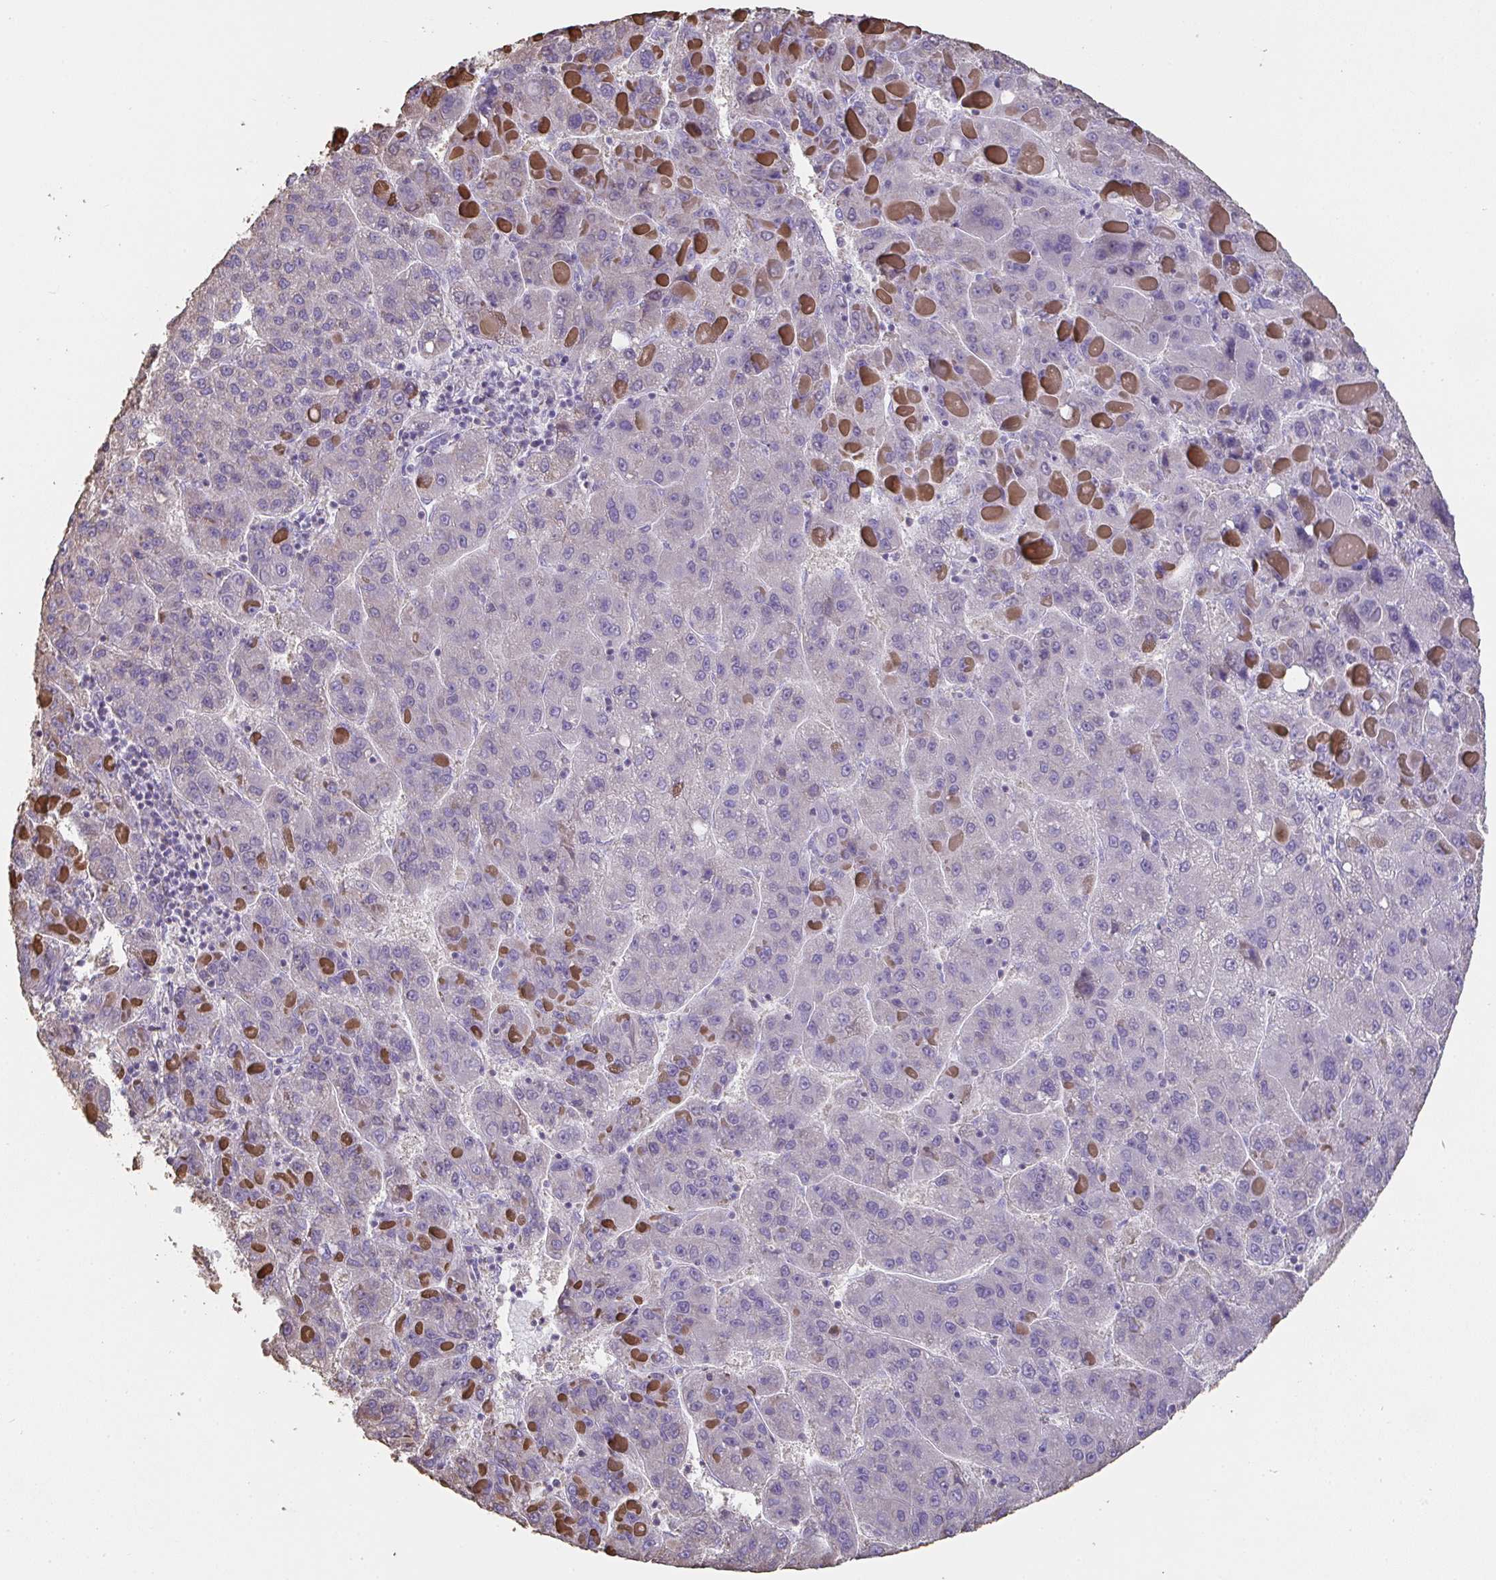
{"staining": {"intensity": "negative", "quantity": "none", "location": "none"}, "tissue": "liver cancer", "cell_type": "Tumor cells", "image_type": "cancer", "snomed": [{"axis": "morphology", "description": "Carcinoma, Hepatocellular, NOS"}, {"axis": "topography", "description": "Liver"}], "caption": "Immunohistochemistry (IHC) of liver hepatocellular carcinoma shows no expression in tumor cells.", "gene": "IL23R", "patient": {"sex": "female", "age": 82}}